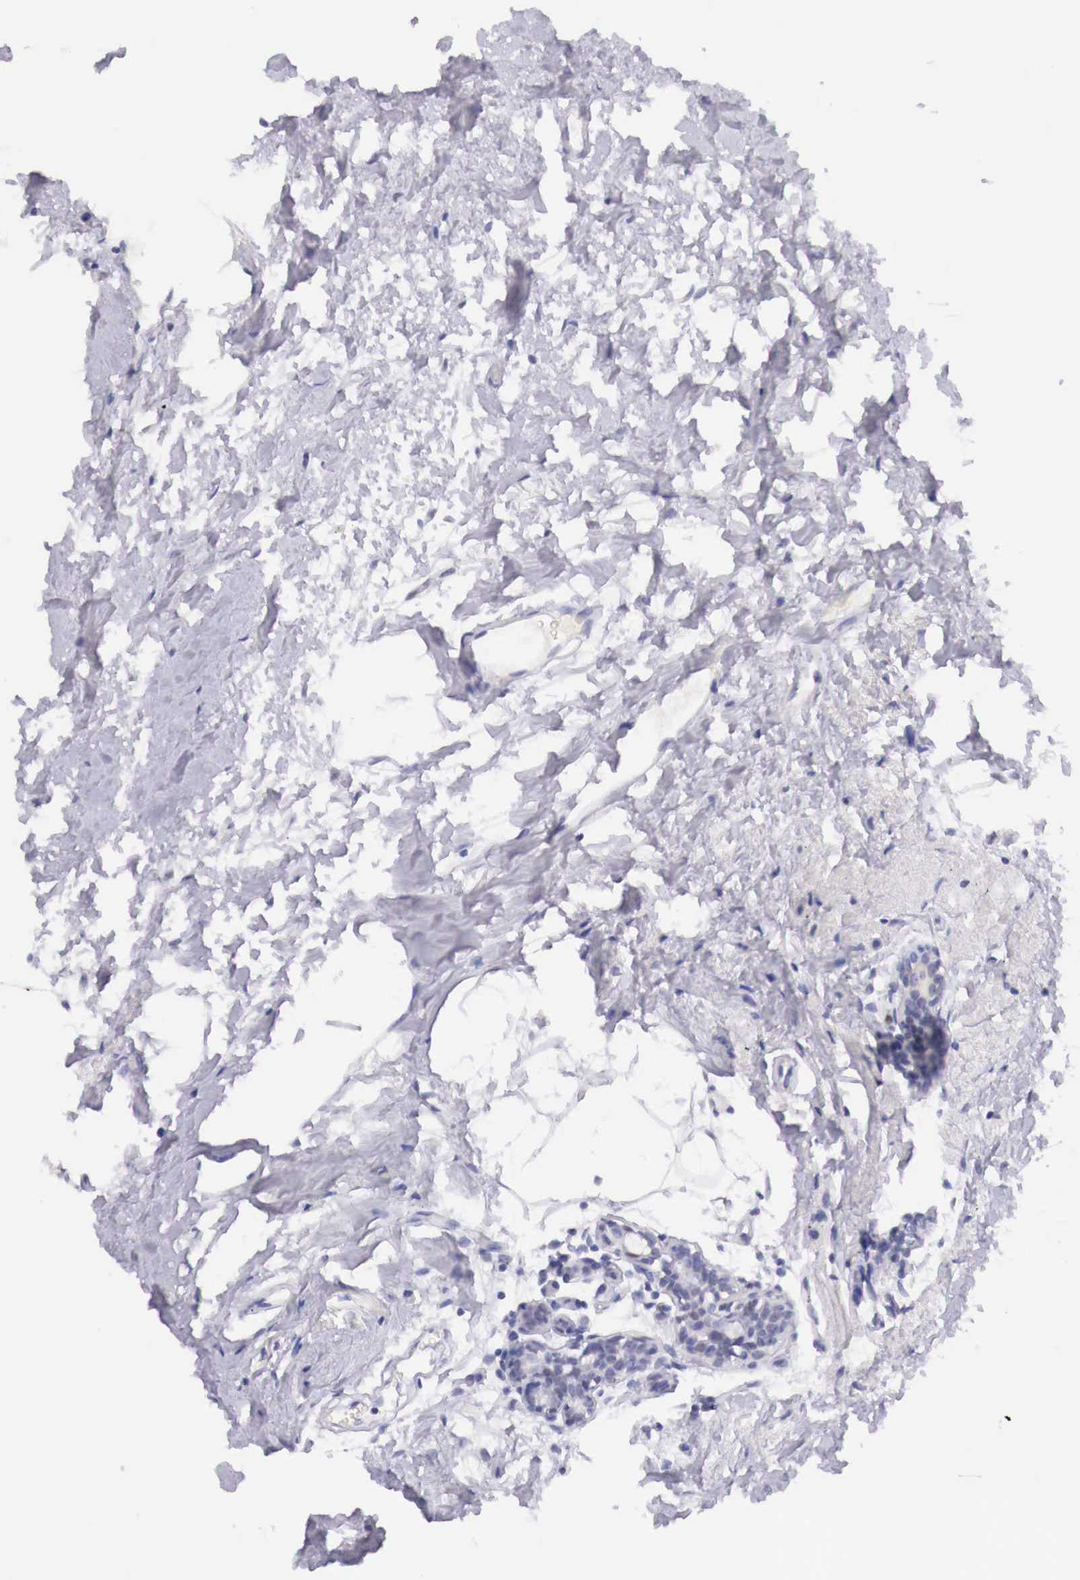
{"staining": {"intensity": "negative", "quantity": "none", "location": "none"}, "tissue": "breast cancer", "cell_type": "Tumor cells", "image_type": "cancer", "snomed": [{"axis": "morphology", "description": "Duct carcinoma"}, {"axis": "topography", "description": "Breast"}], "caption": "The immunohistochemistry histopathology image has no significant positivity in tumor cells of breast invasive ductal carcinoma tissue.", "gene": "BCL6", "patient": {"sex": "female", "age": 64}}